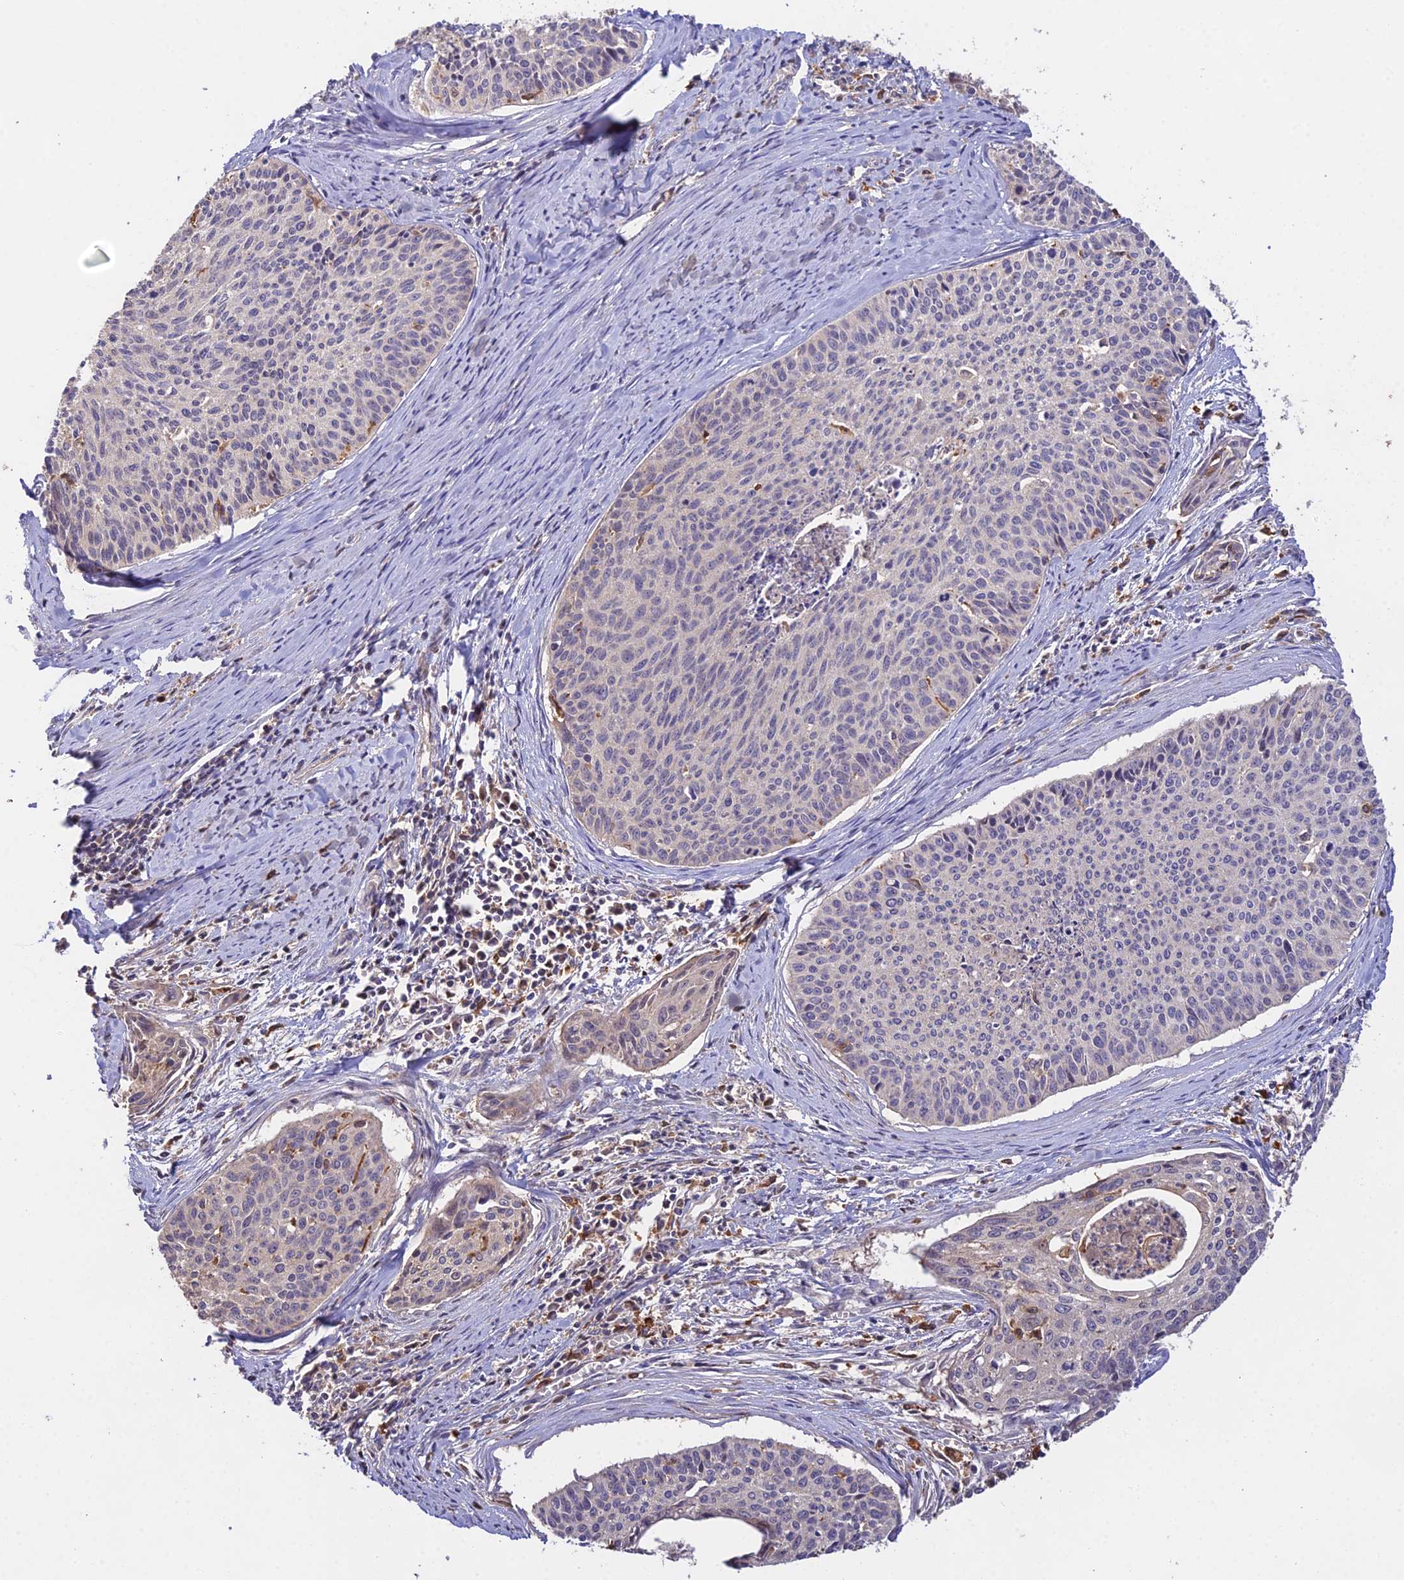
{"staining": {"intensity": "negative", "quantity": "none", "location": "none"}, "tissue": "cervical cancer", "cell_type": "Tumor cells", "image_type": "cancer", "snomed": [{"axis": "morphology", "description": "Squamous cell carcinoma, NOS"}, {"axis": "topography", "description": "Cervix"}], "caption": "A histopathology image of cervical cancer stained for a protein shows no brown staining in tumor cells. (DAB (3,3'-diaminobenzidine) IHC, high magnification).", "gene": "FBP1", "patient": {"sex": "female", "age": 55}}